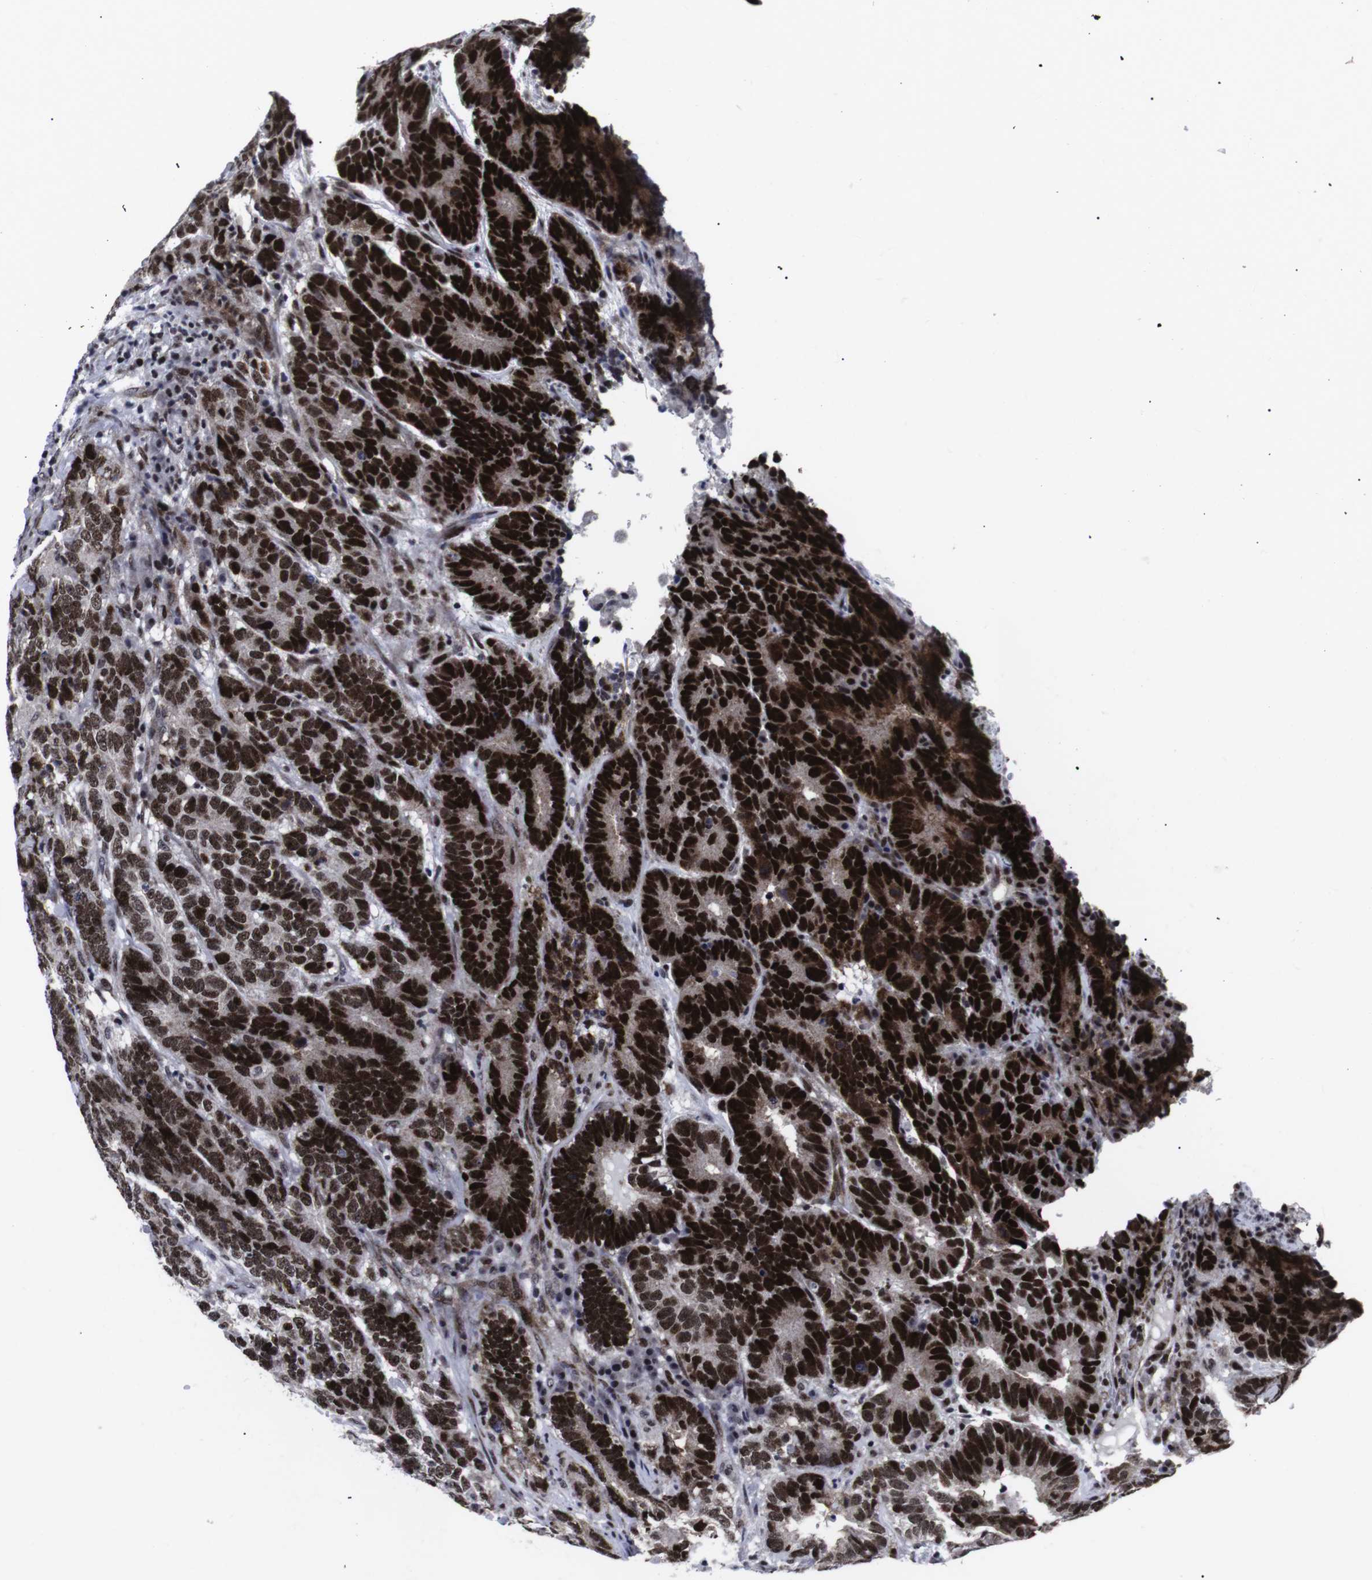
{"staining": {"intensity": "strong", "quantity": ">75%", "location": "nuclear"}, "tissue": "testis cancer", "cell_type": "Tumor cells", "image_type": "cancer", "snomed": [{"axis": "morphology", "description": "Carcinoma, Embryonal, NOS"}, {"axis": "topography", "description": "Testis"}], "caption": "The immunohistochemical stain shows strong nuclear positivity in tumor cells of testis cancer (embryonal carcinoma) tissue.", "gene": "MLH1", "patient": {"sex": "male", "age": 26}}